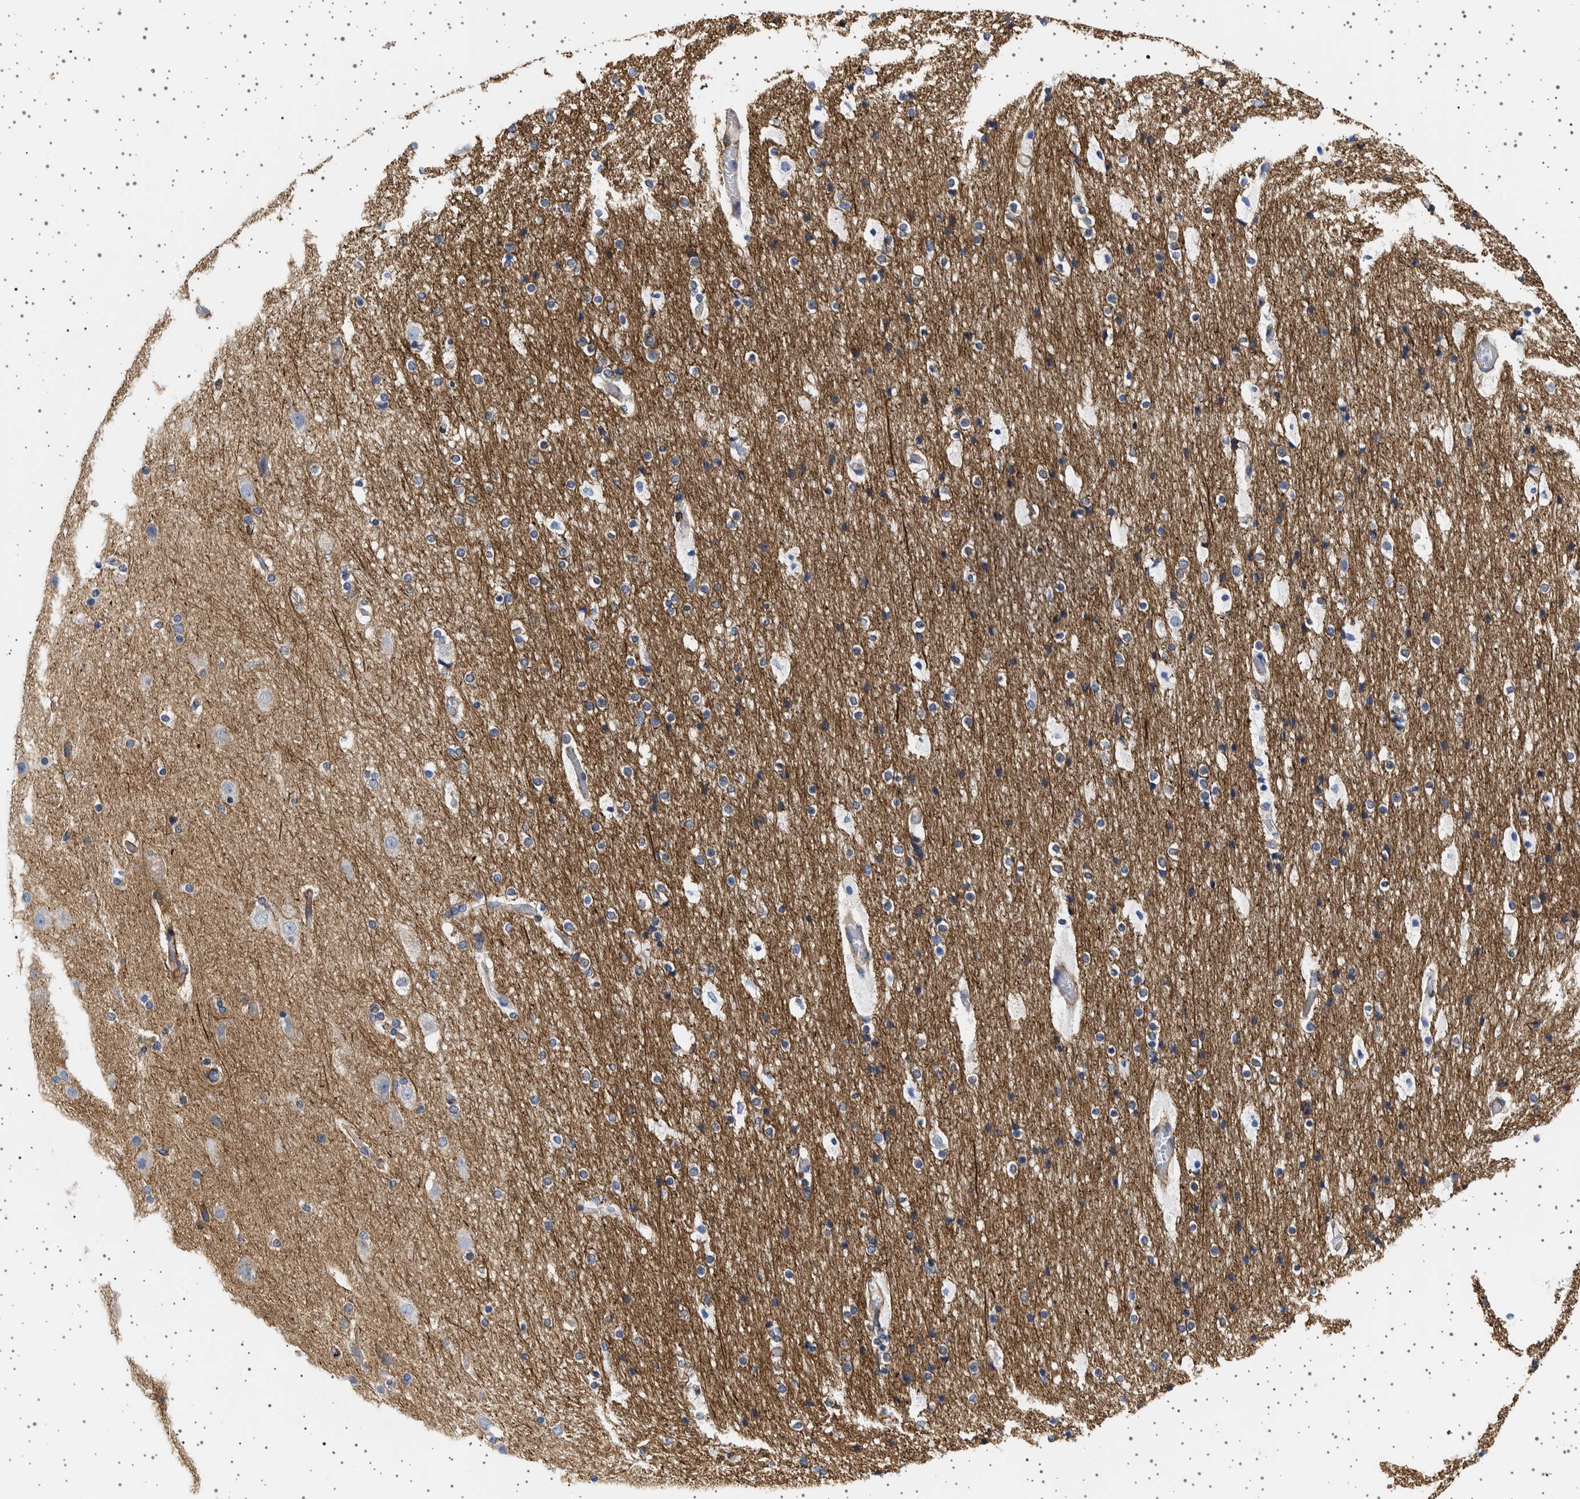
{"staining": {"intensity": "weak", "quantity": "25%-75%", "location": "cytoplasmic/membranous"}, "tissue": "cerebral cortex", "cell_type": "Endothelial cells", "image_type": "normal", "snomed": [{"axis": "morphology", "description": "Normal tissue, NOS"}, {"axis": "topography", "description": "Cerebral cortex"}], "caption": "A histopathology image showing weak cytoplasmic/membranous positivity in approximately 25%-75% of endothelial cells in normal cerebral cortex, as visualized by brown immunohistochemical staining.", "gene": "SEPTIN4", "patient": {"sex": "male", "age": 57}}